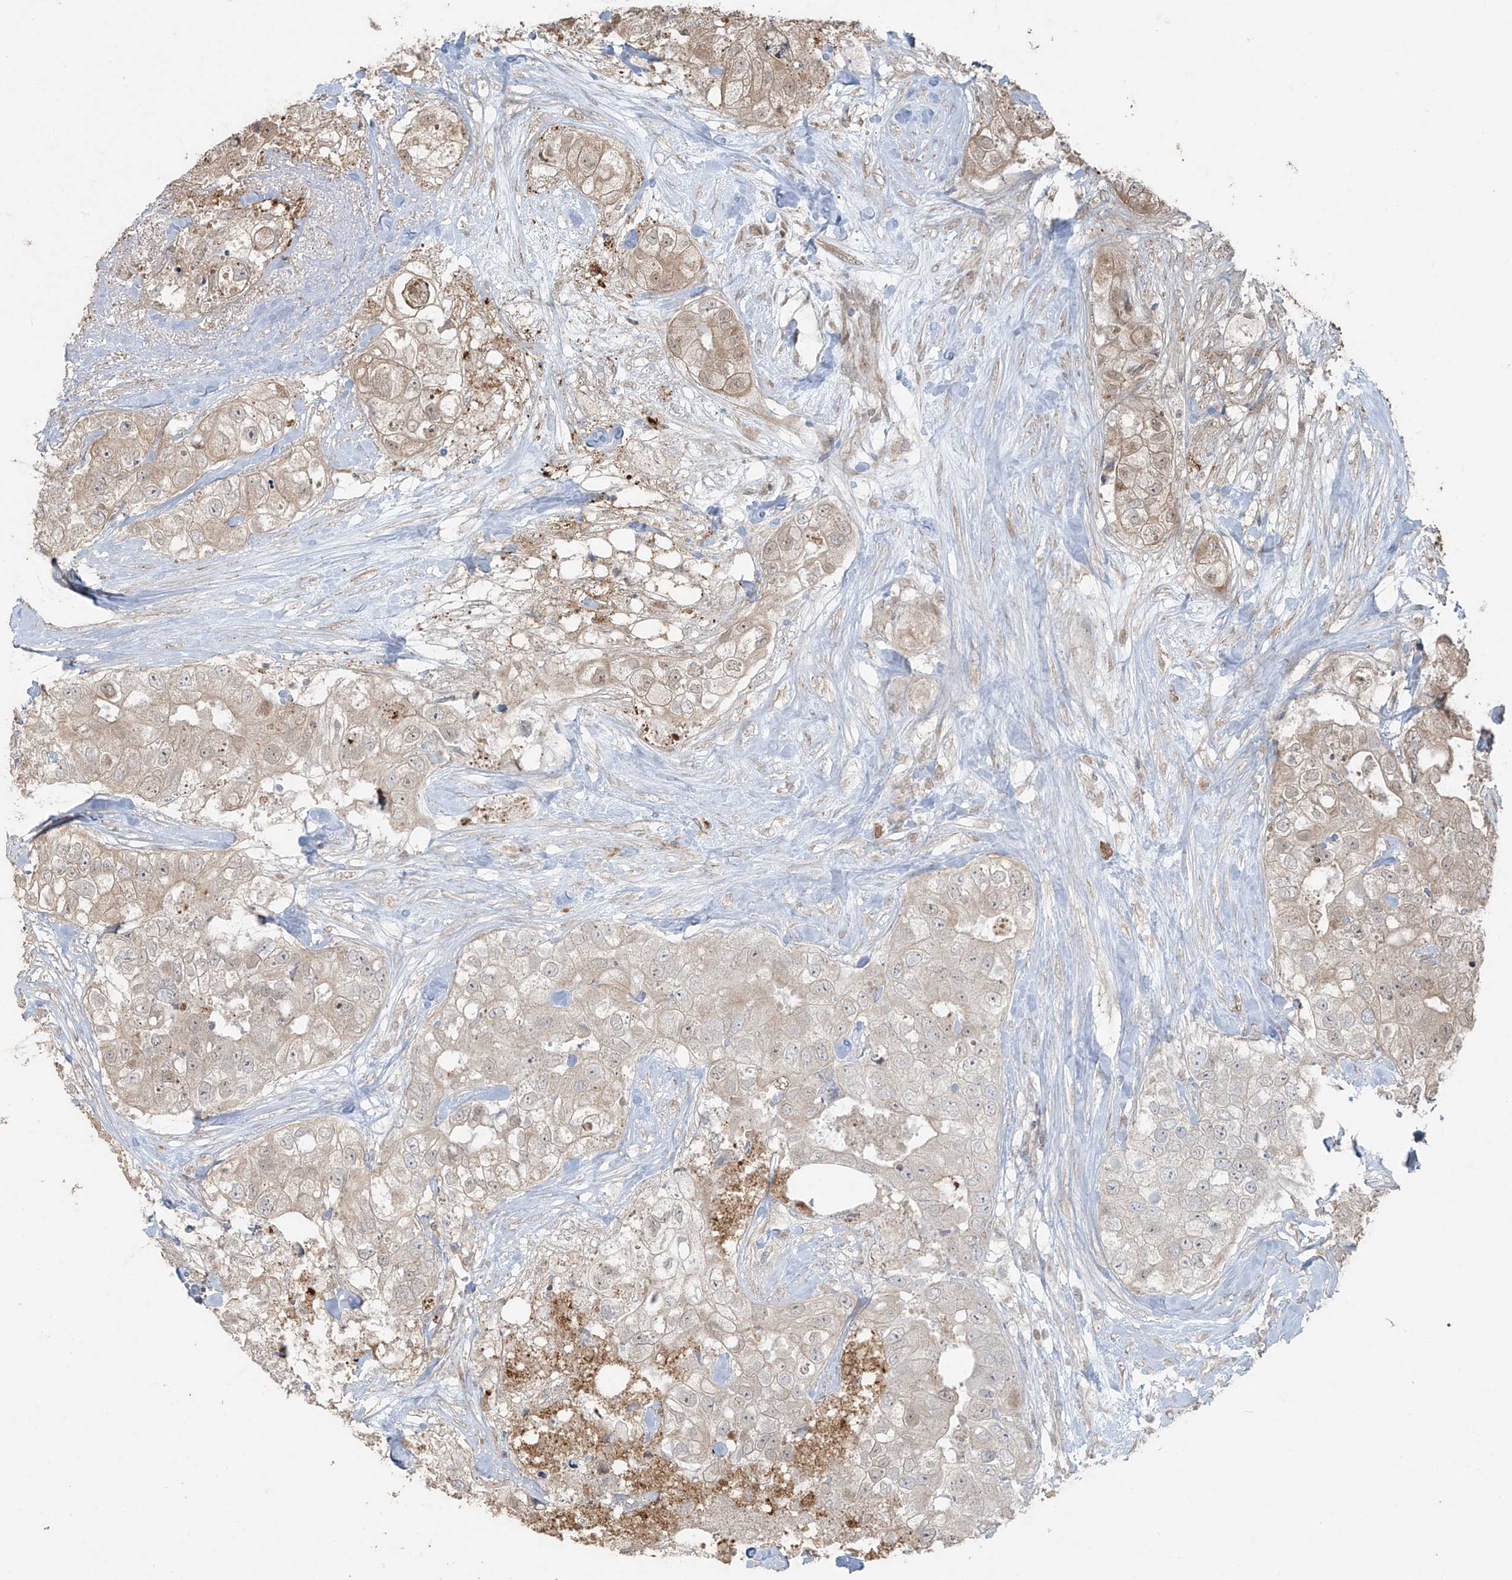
{"staining": {"intensity": "weak", "quantity": "<25%", "location": "nuclear"}, "tissue": "breast cancer", "cell_type": "Tumor cells", "image_type": "cancer", "snomed": [{"axis": "morphology", "description": "Duct carcinoma"}, {"axis": "topography", "description": "Breast"}], "caption": "Invasive ductal carcinoma (breast) stained for a protein using immunohistochemistry reveals no expression tumor cells.", "gene": "TTC22", "patient": {"sex": "female", "age": 62}}